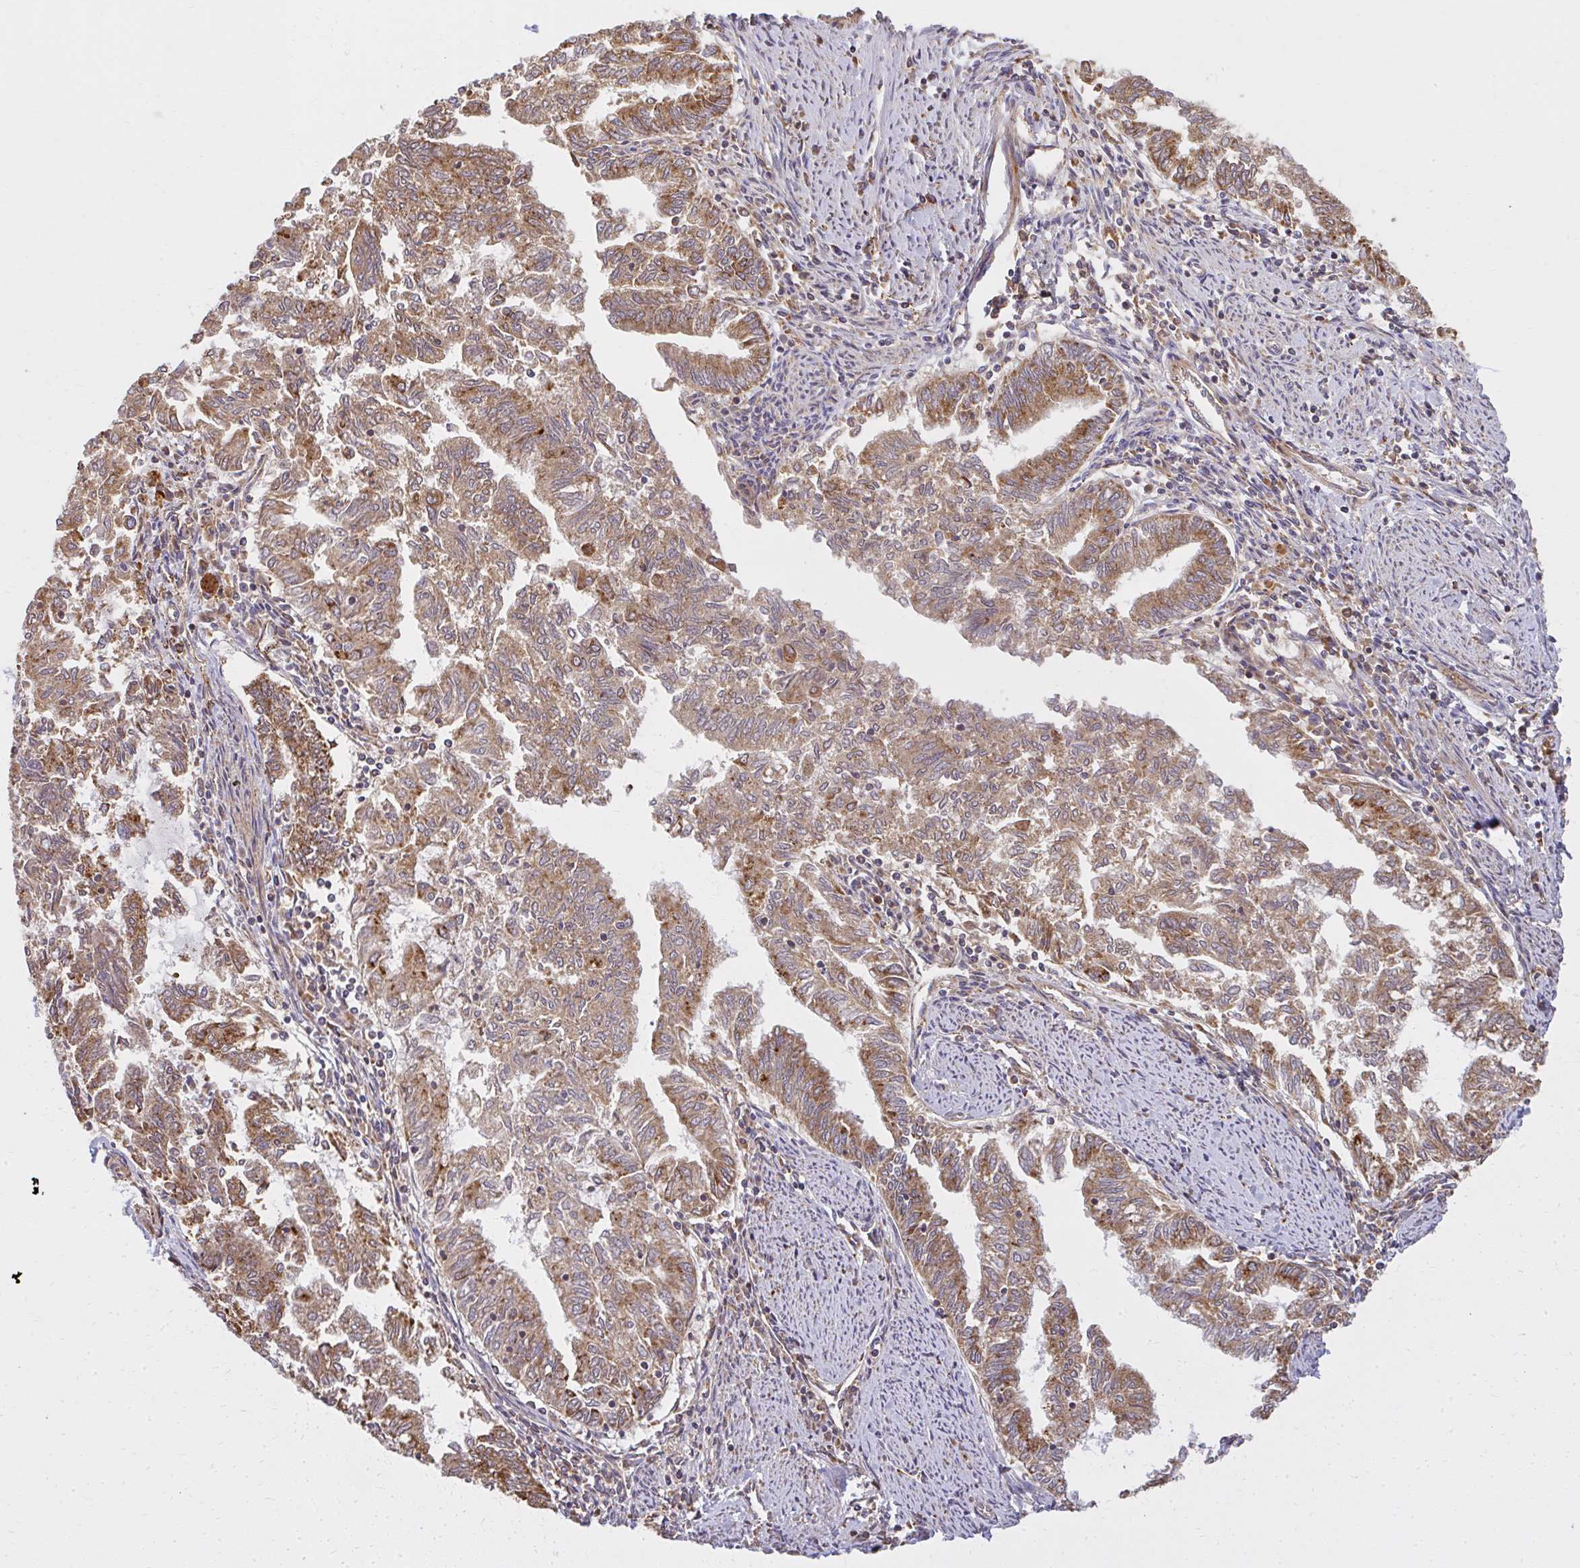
{"staining": {"intensity": "moderate", "quantity": ">75%", "location": "cytoplasmic/membranous"}, "tissue": "endometrial cancer", "cell_type": "Tumor cells", "image_type": "cancer", "snomed": [{"axis": "morphology", "description": "Adenocarcinoma, NOS"}, {"axis": "topography", "description": "Endometrium"}], "caption": "A brown stain highlights moderate cytoplasmic/membranous staining of a protein in adenocarcinoma (endometrial) tumor cells.", "gene": "GNS", "patient": {"sex": "female", "age": 79}}